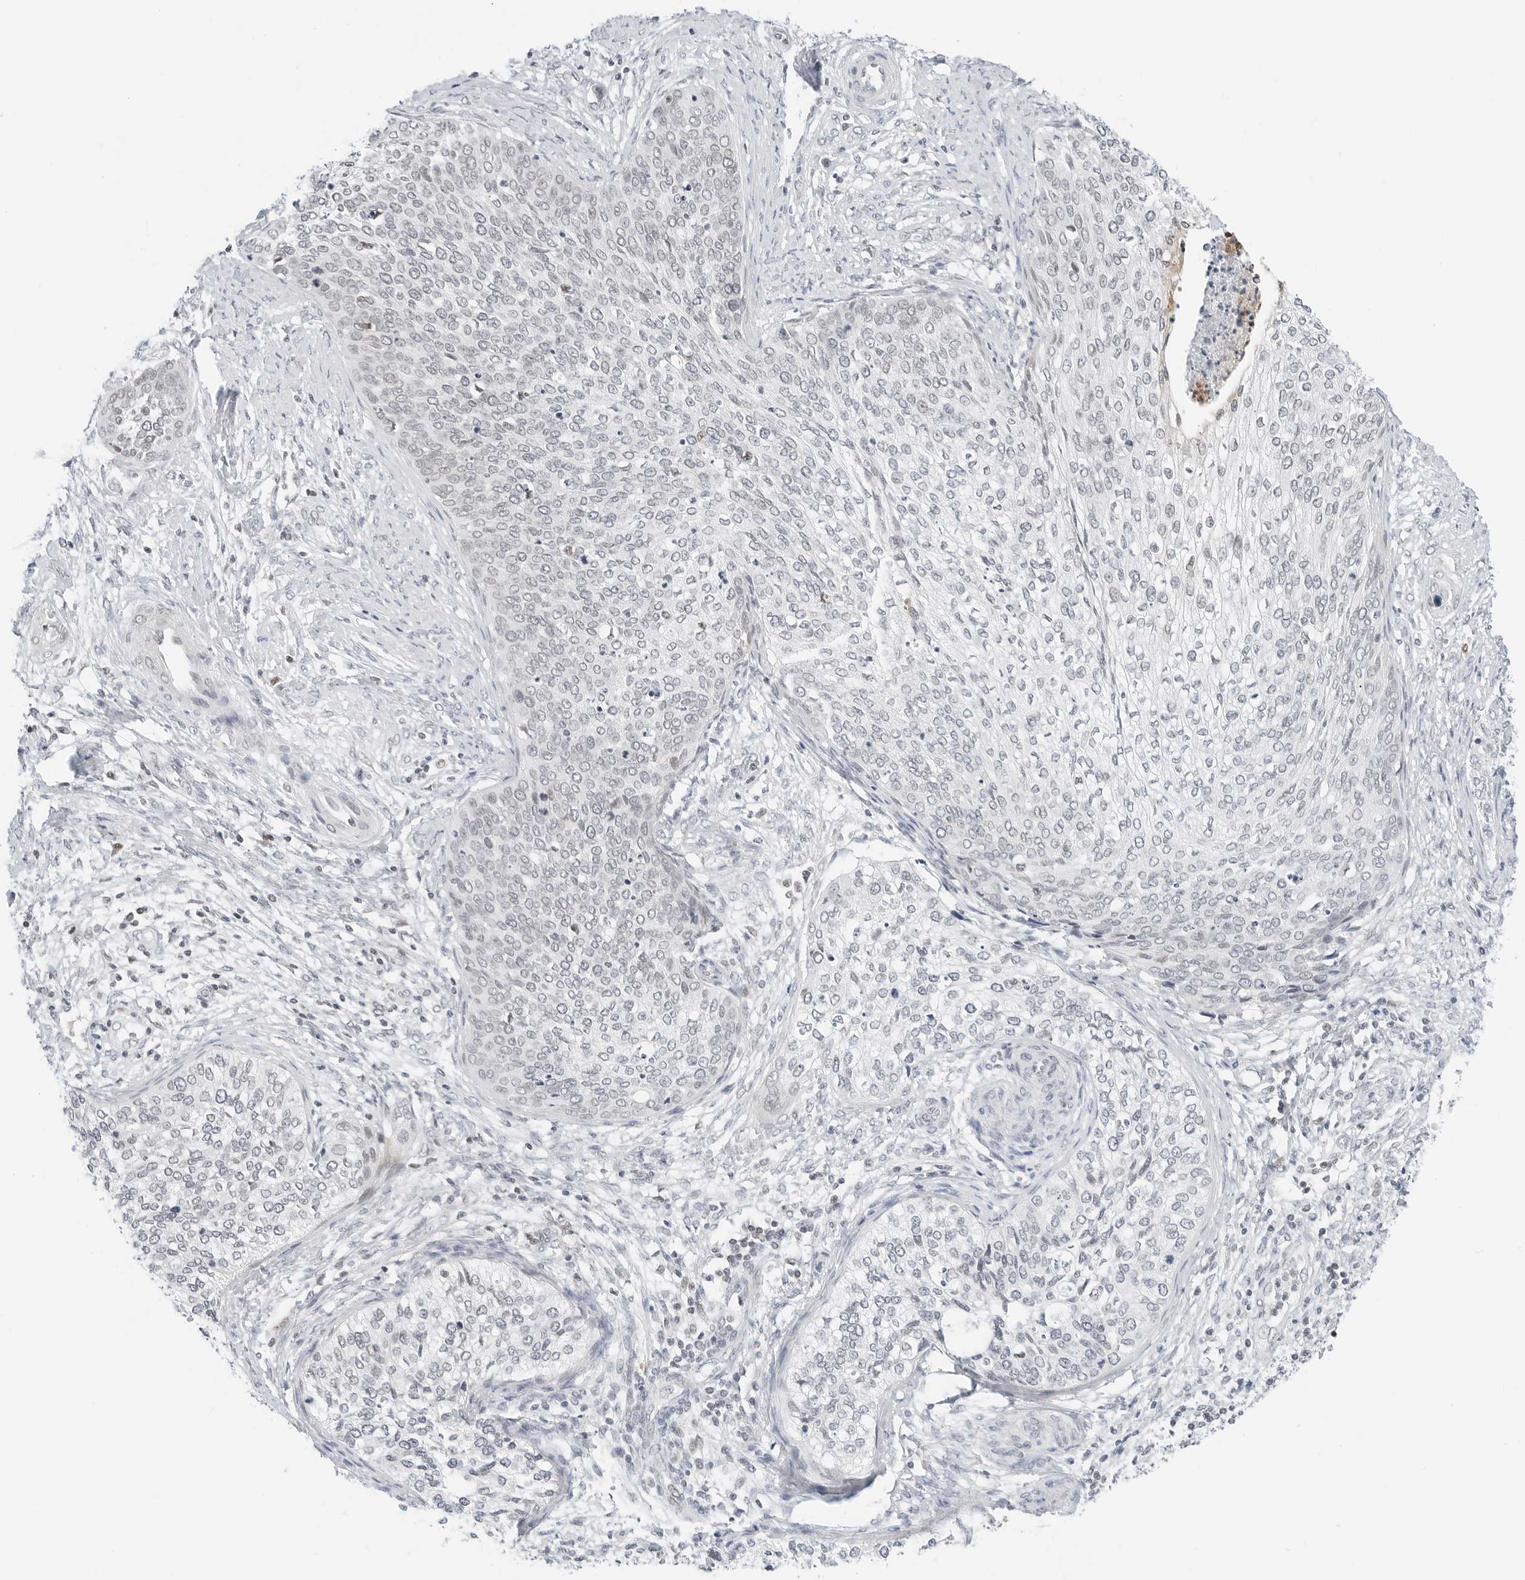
{"staining": {"intensity": "negative", "quantity": "none", "location": "none"}, "tissue": "cervical cancer", "cell_type": "Tumor cells", "image_type": "cancer", "snomed": [{"axis": "morphology", "description": "Squamous cell carcinoma, NOS"}, {"axis": "topography", "description": "Cervix"}], "caption": "Tumor cells show no significant protein staining in cervical cancer.", "gene": "CRTC2", "patient": {"sex": "female", "age": 37}}